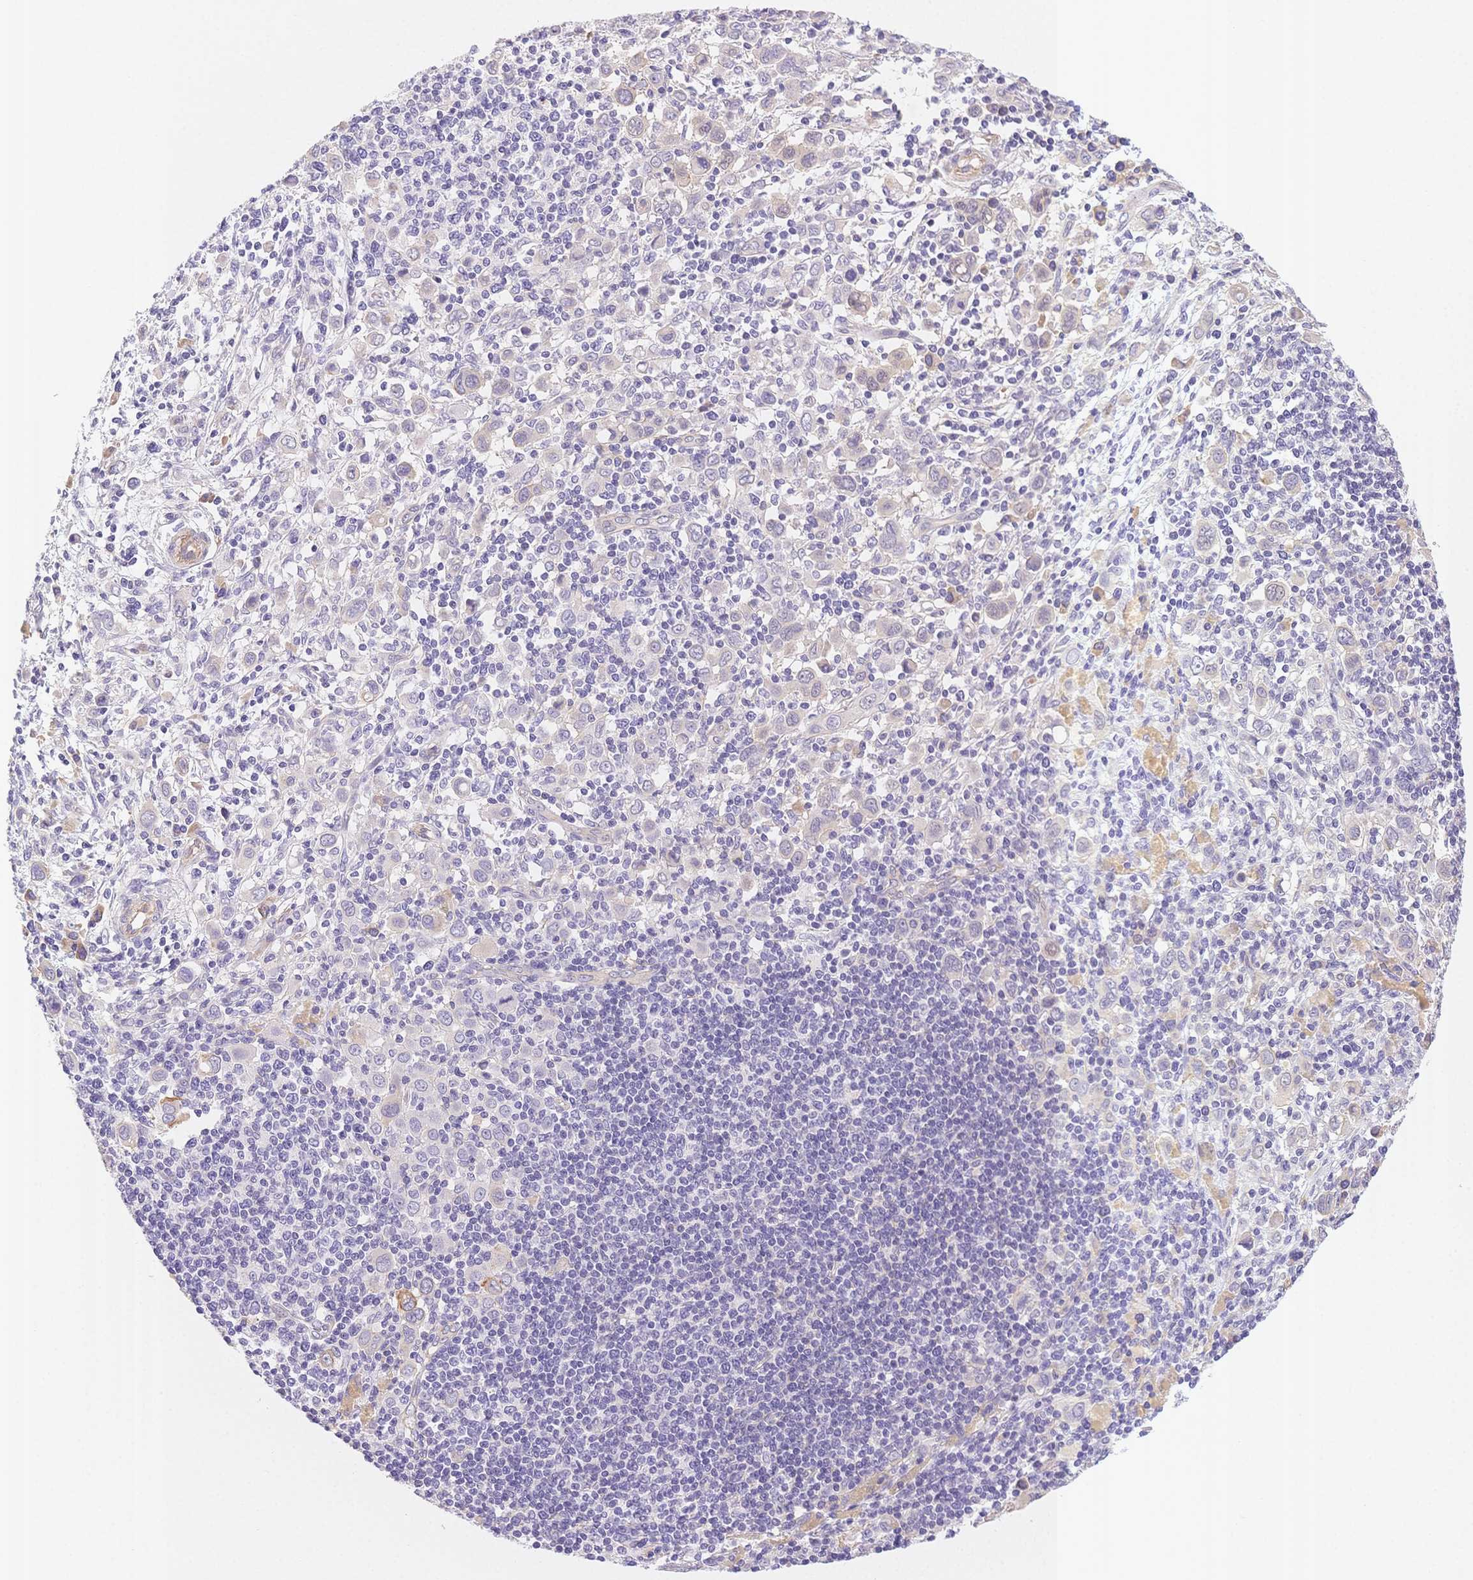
{"staining": {"intensity": "moderate", "quantity": "<25%", "location": "cytoplasmic/membranous"}, "tissue": "stomach cancer", "cell_type": "Tumor cells", "image_type": "cancer", "snomed": [{"axis": "morphology", "description": "Adenocarcinoma, NOS"}, {"axis": "topography", "description": "Stomach, upper"}], "caption": "A high-resolution histopathology image shows IHC staining of stomach cancer (adenocarcinoma), which demonstrates moderate cytoplasmic/membranous positivity in approximately <25% of tumor cells.", "gene": "CSN1S1", "patient": {"sex": "male", "age": 75}}